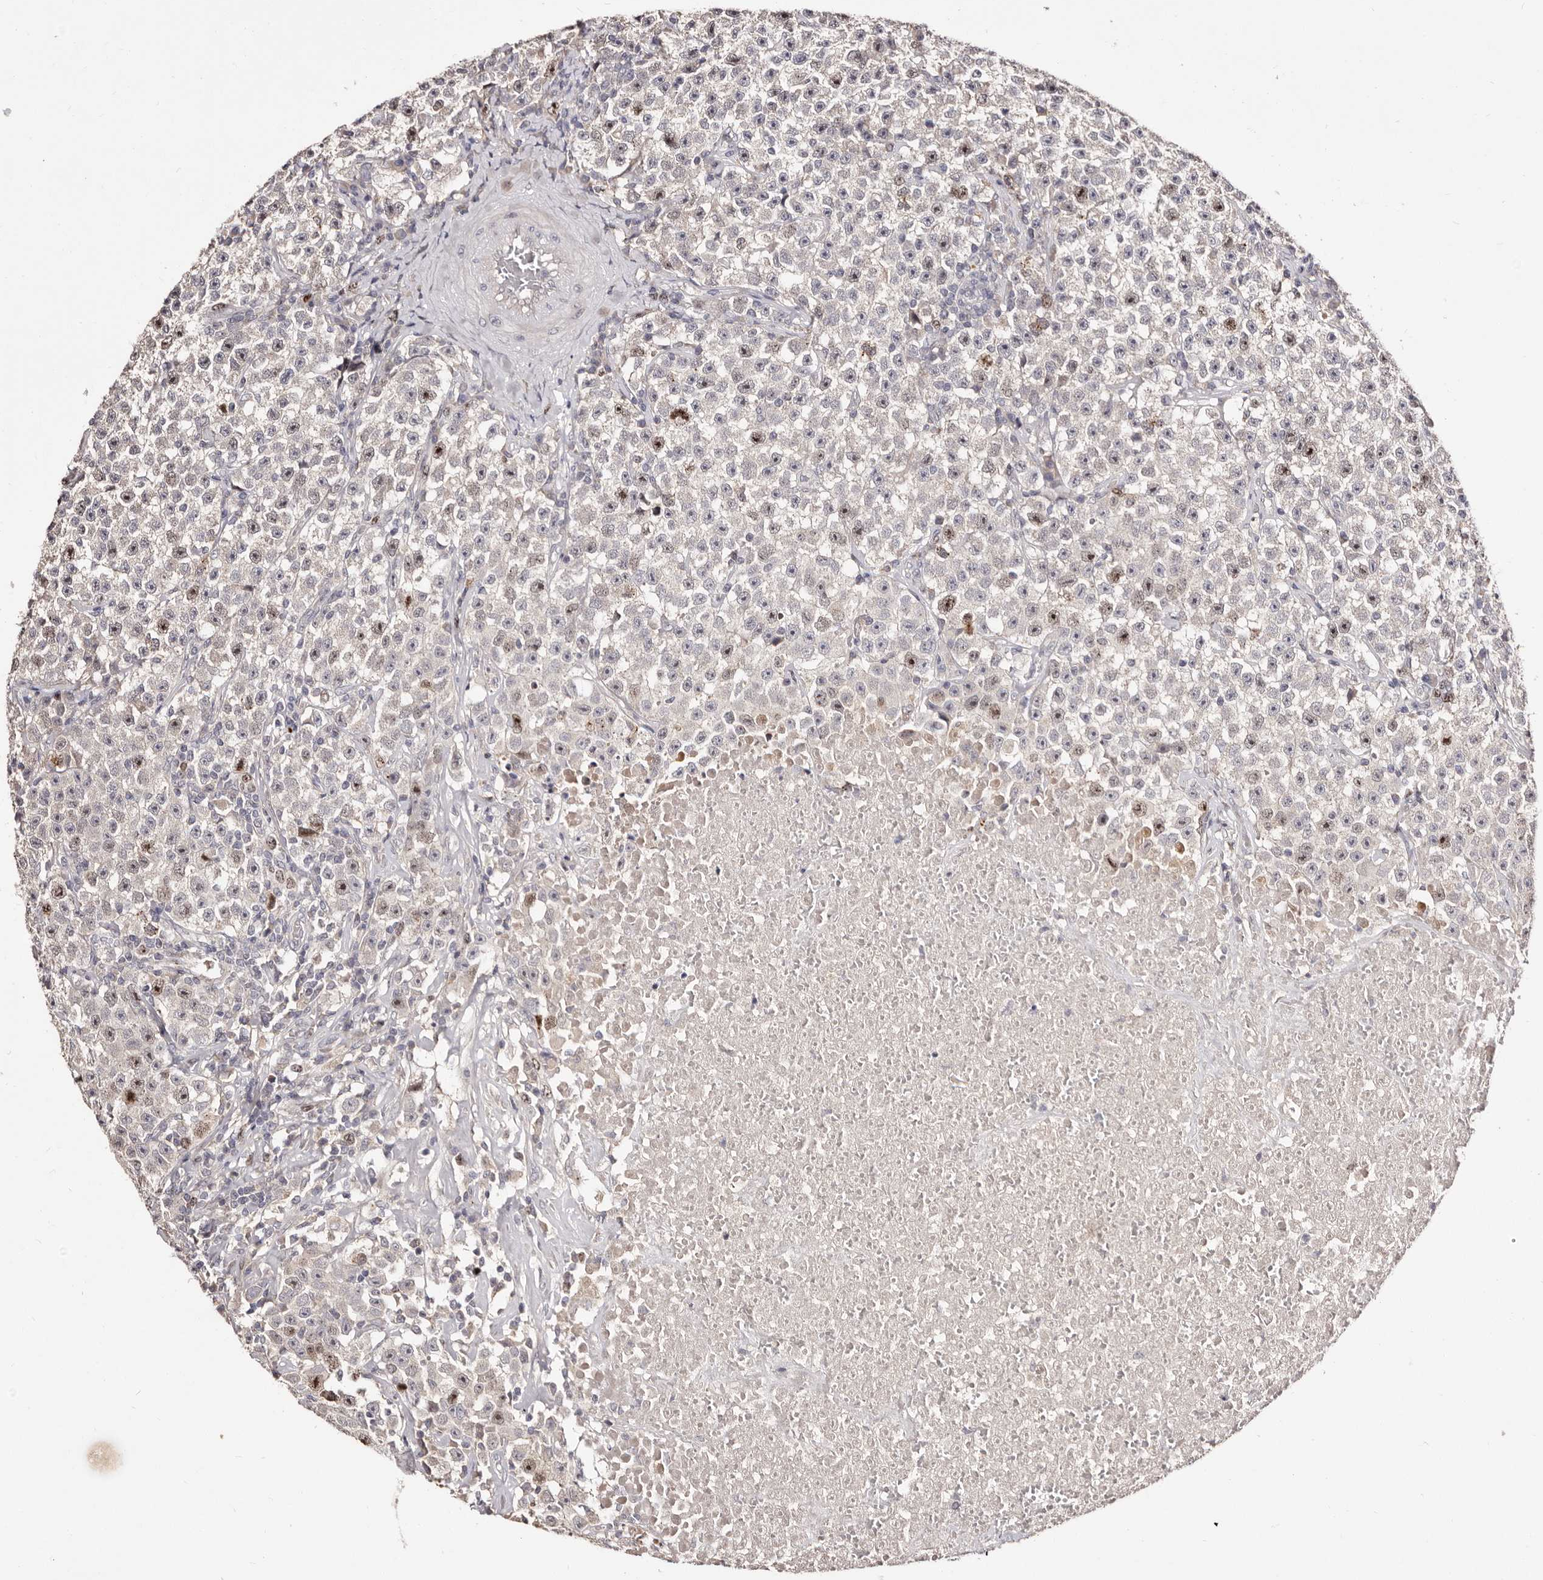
{"staining": {"intensity": "moderate", "quantity": "<25%", "location": "nuclear"}, "tissue": "testis cancer", "cell_type": "Tumor cells", "image_type": "cancer", "snomed": [{"axis": "morphology", "description": "Seminoma, NOS"}, {"axis": "topography", "description": "Testis"}], "caption": "The immunohistochemical stain highlights moderate nuclear staining in tumor cells of testis seminoma tissue. (brown staining indicates protein expression, while blue staining denotes nuclei).", "gene": "CDCA8", "patient": {"sex": "male", "age": 22}}